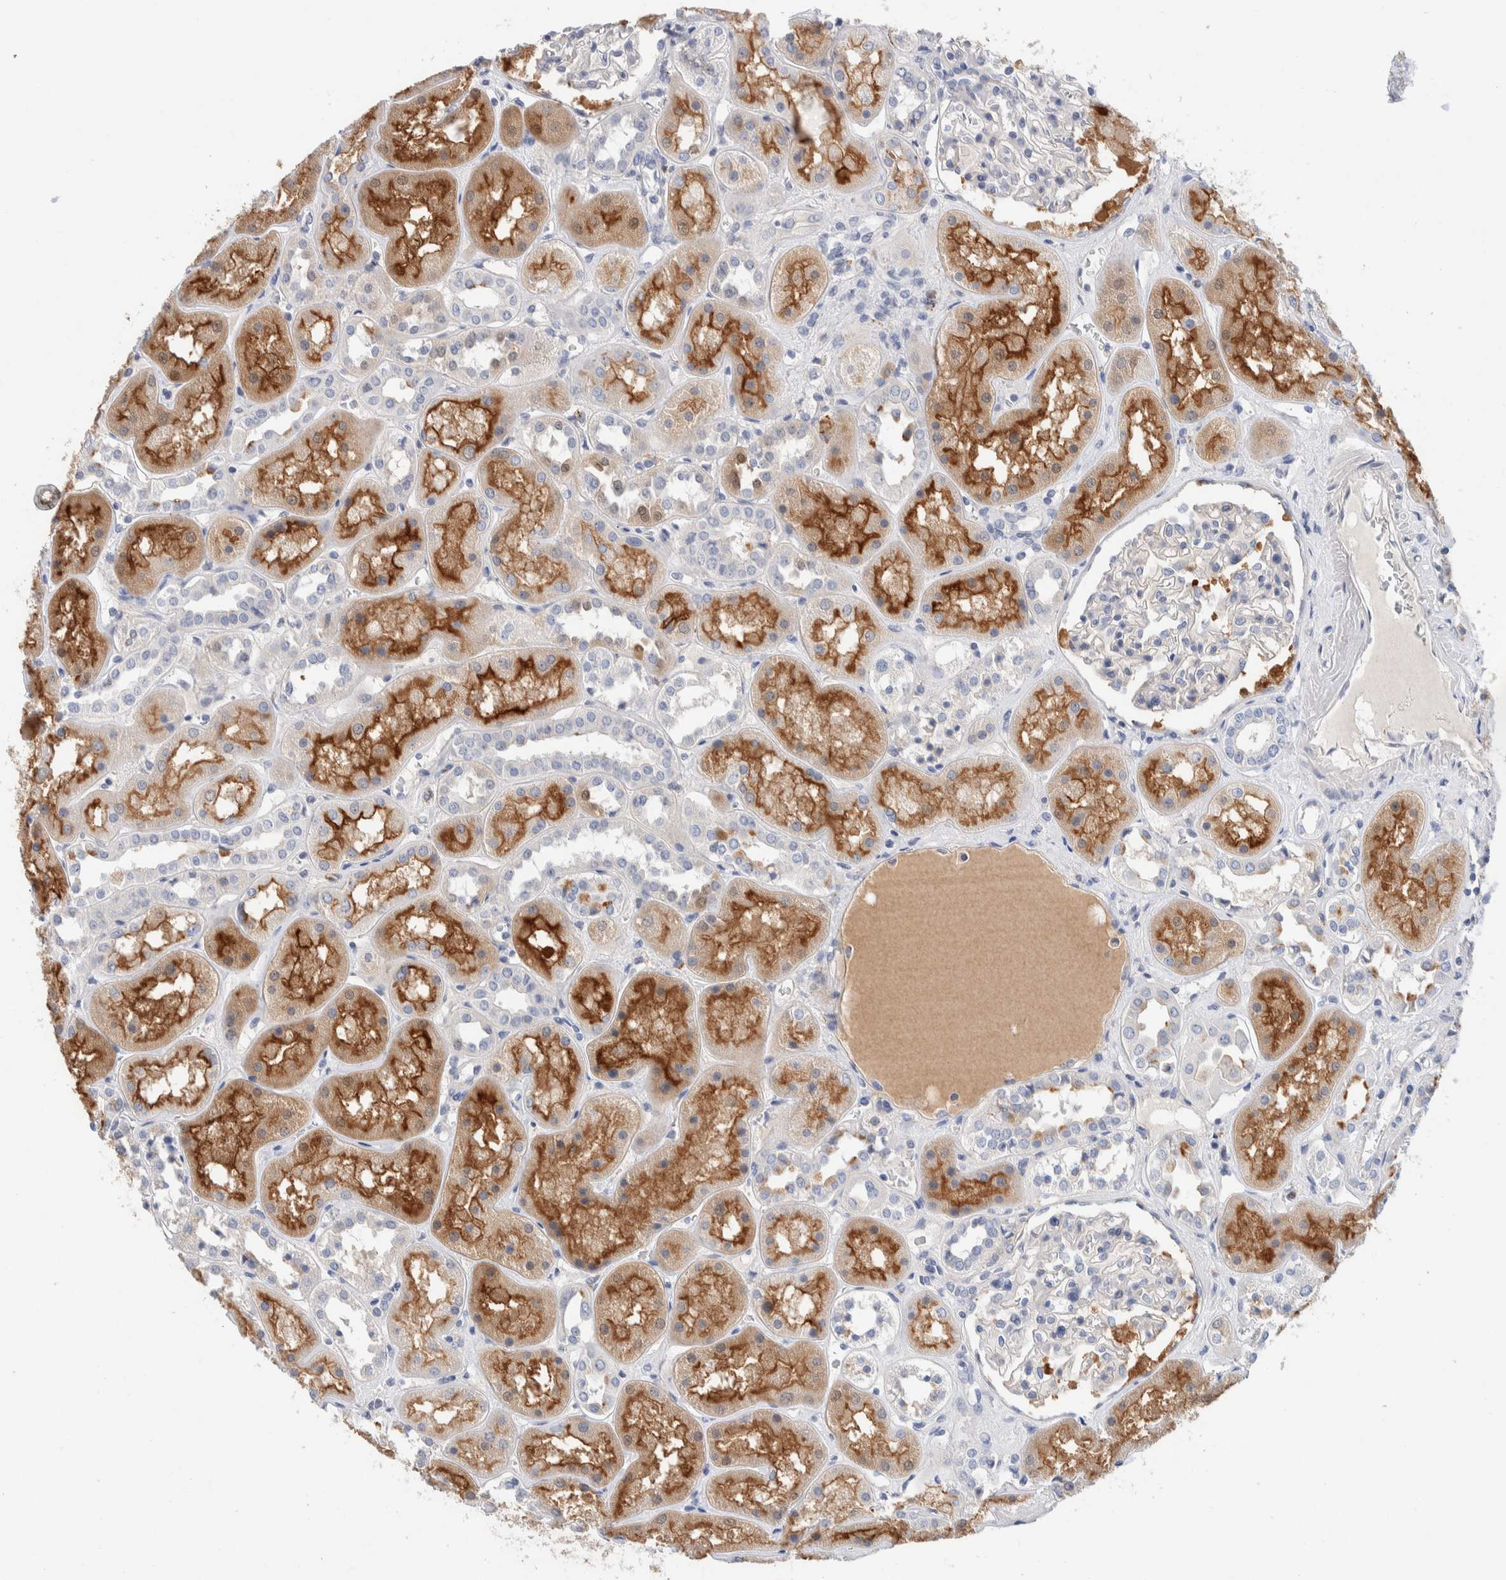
{"staining": {"intensity": "negative", "quantity": "none", "location": "none"}, "tissue": "kidney", "cell_type": "Cells in glomeruli", "image_type": "normal", "snomed": [{"axis": "morphology", "description": "Normal tissue, NOS"}, {"axis": "topography", "description": "Kidney"}], "caption": "High magnification brightfield microscopy of benign kidney stained with DAB (brown) and counterstained with hematoxylin (blue): cells in glomeruli show no significant expression.", "gene": "METRNL", "patient": {"sex": "male", "age": 70}}